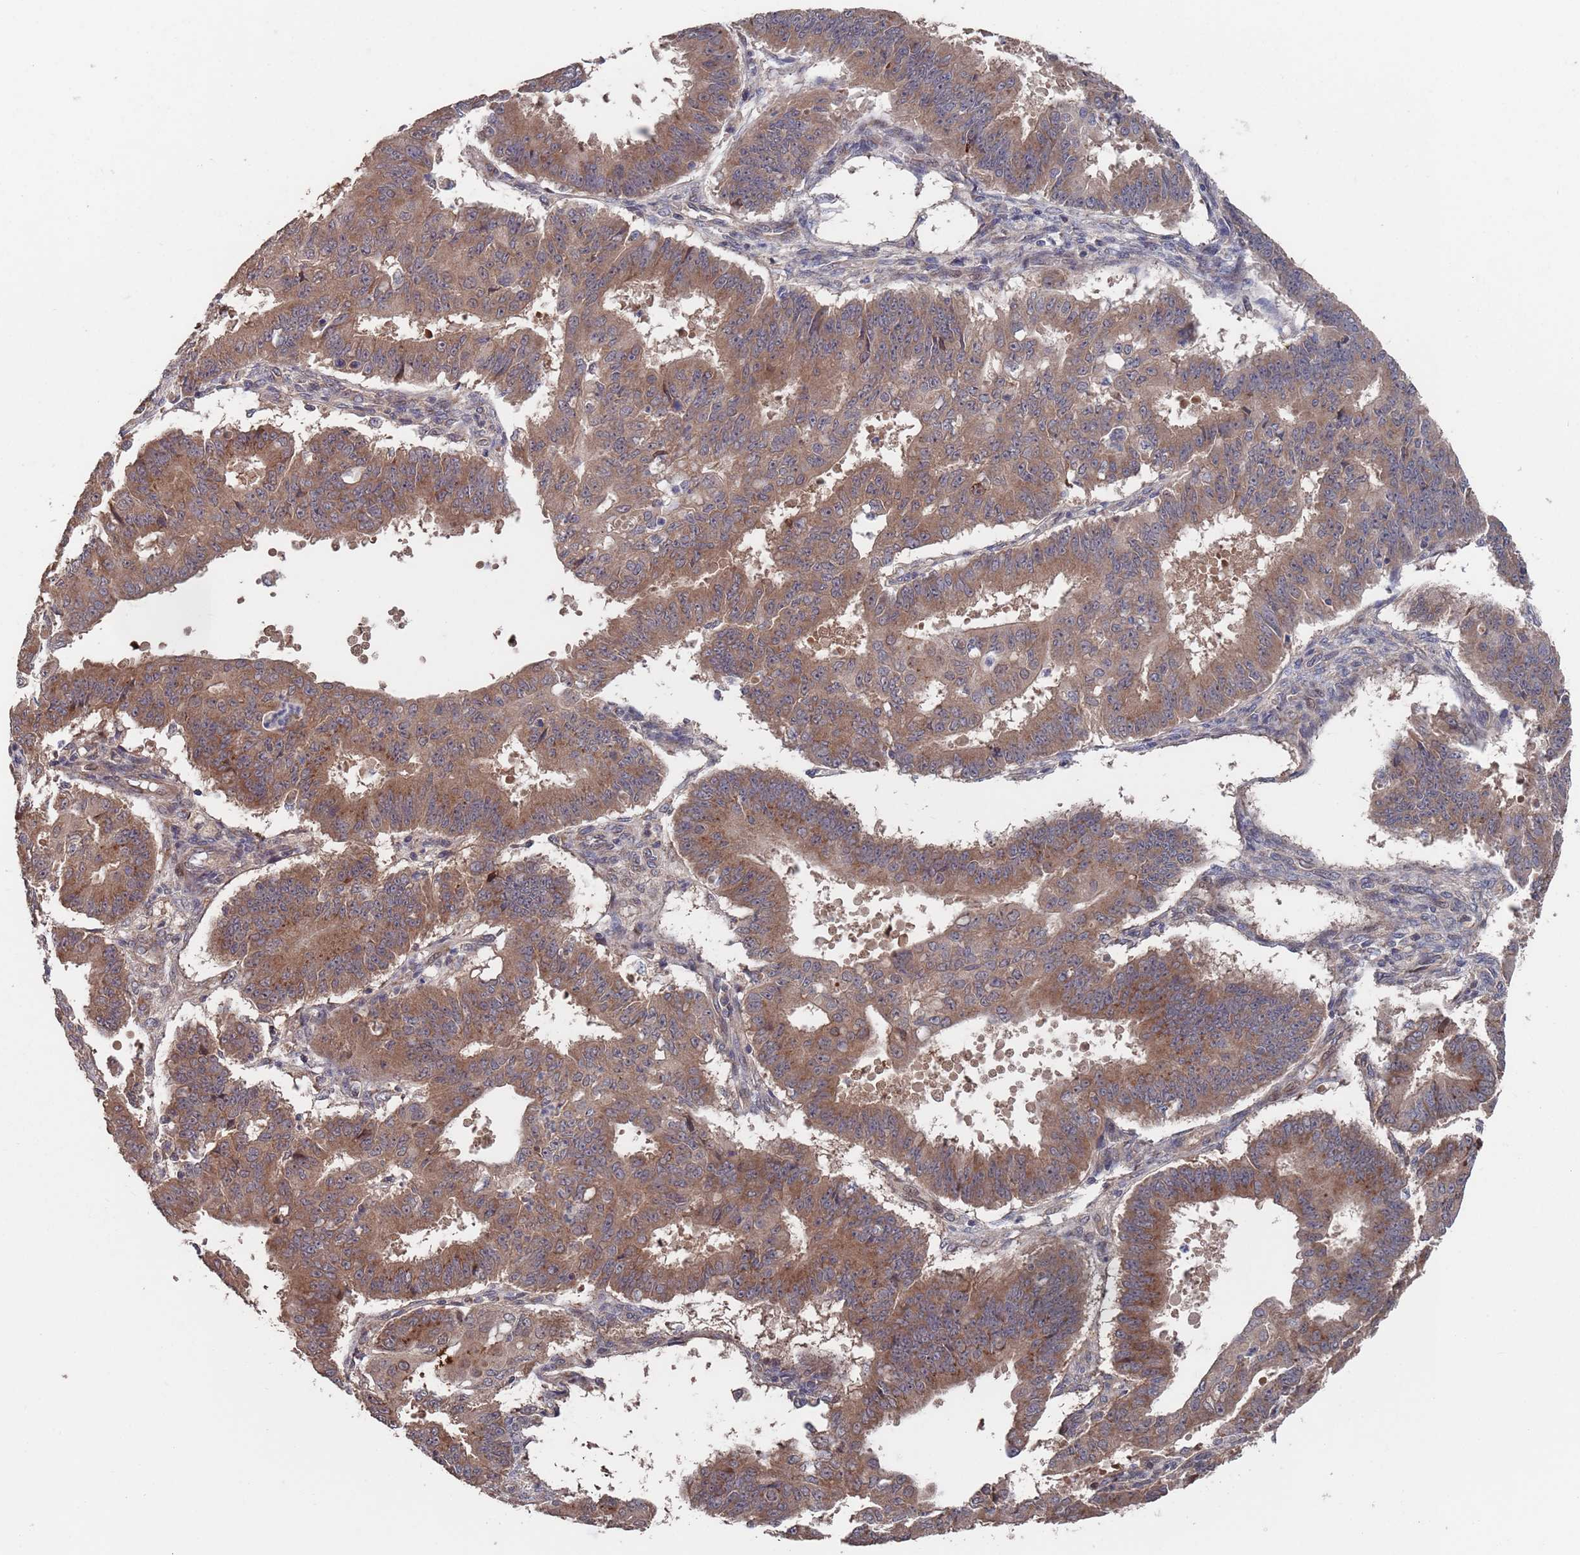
{"staining": {"intensity": "moderate", "quantity": ">75%", "location": "cytoplasmic/membranous"}, "tissue": "ovarian cancer", "cell_type": "Tumor cells", "image_type": "cancer", "snomed": [{"axis": "morphology", "description": "Carcinoma, endometroid"}, {"axis": "topography", "description": "Appendix"}, {"axis": "topography", "description": "Ovary"}], "caption": "Moderate cytoplasmic/membranous staining is identified in about >75% of tumor cells in ovarian cancer.", "gene": "UNC45A", "patient": {"sex": "female", "age": 42}}